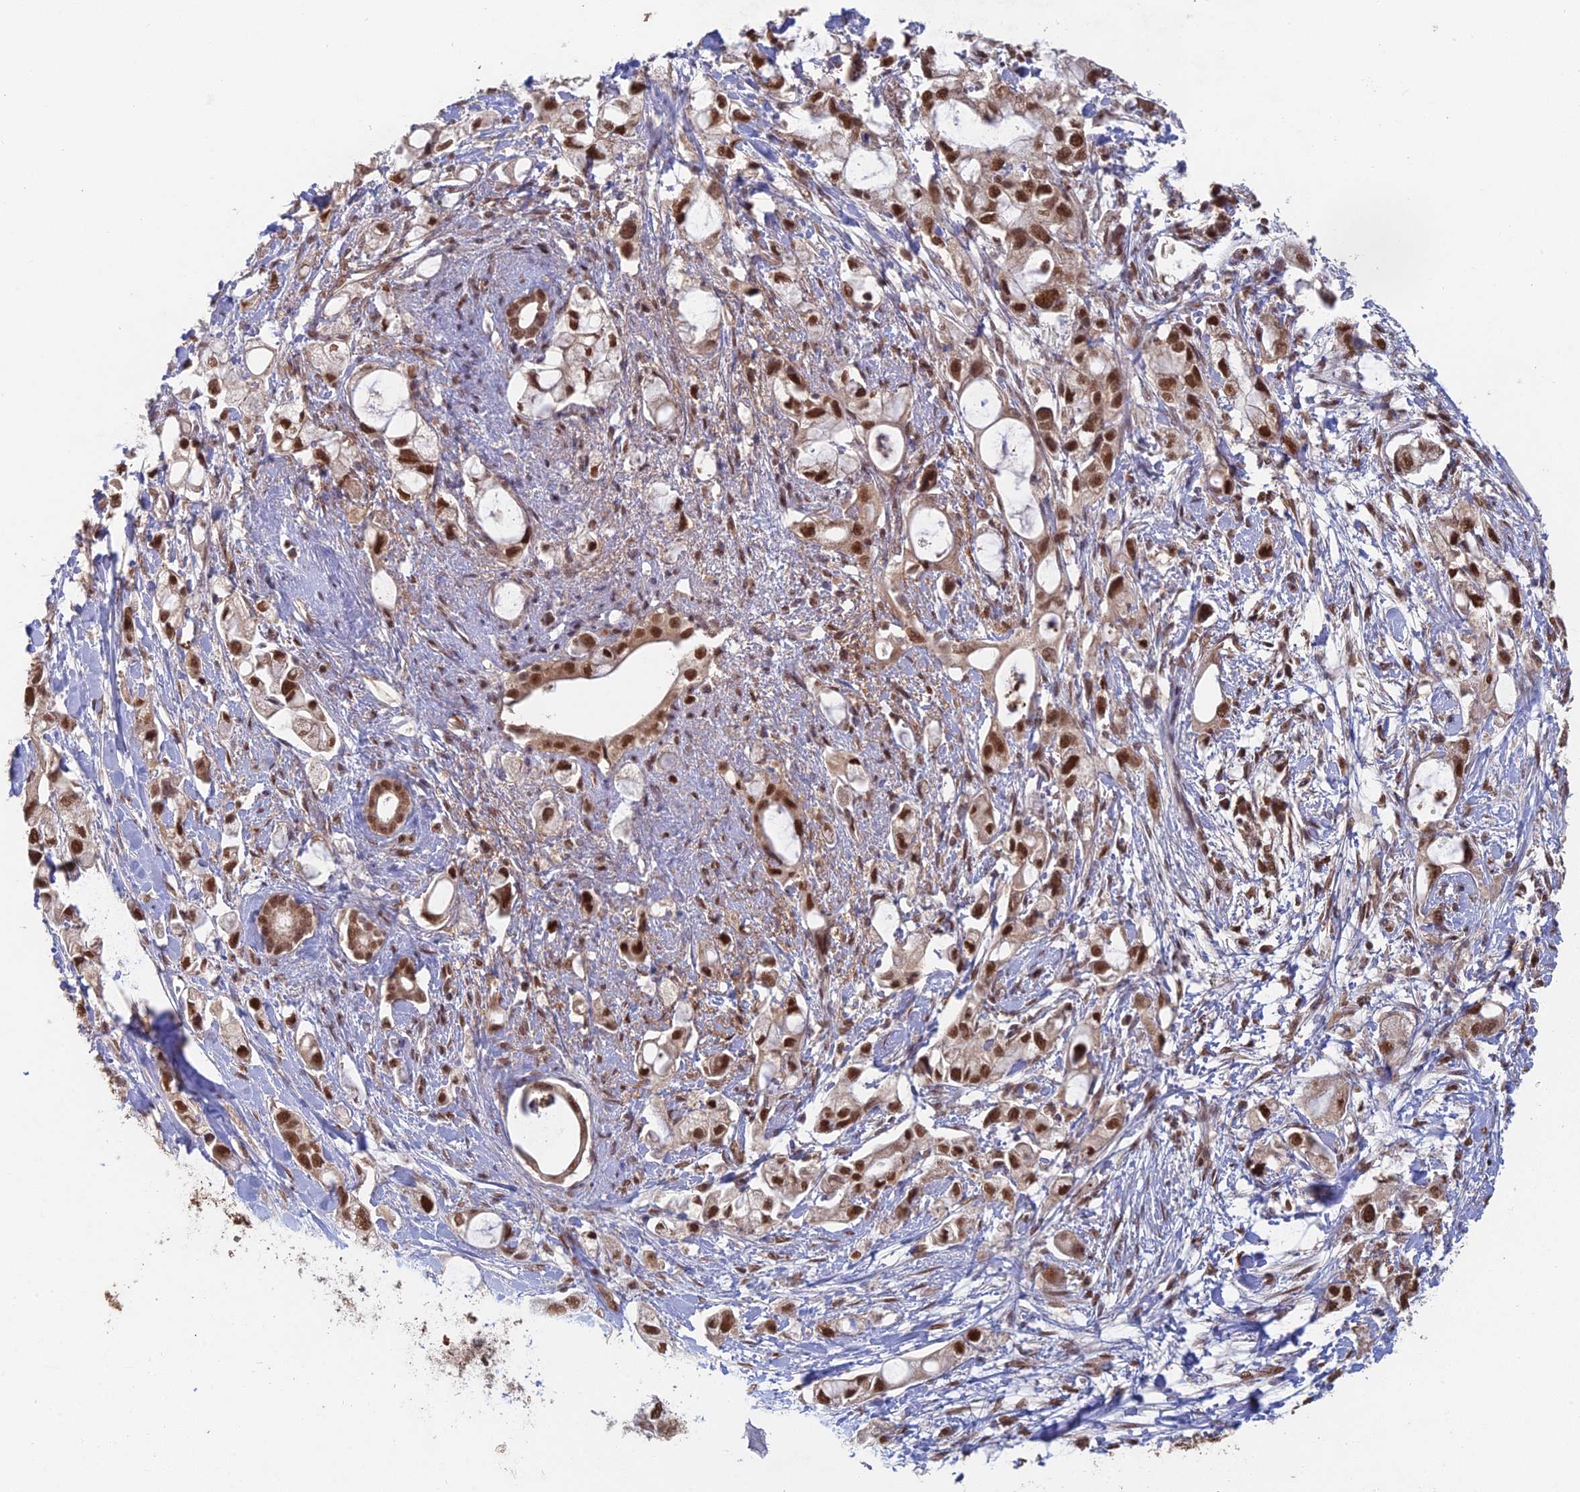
{"staining": {"intensity": "moderate", "quantity": ">75%", "location": "nuclear"}, "tissue": "pancreatic cancer", "cell_type": "Tumor cells", "image_type": "cancer", "snomed": [{"axis": "morphology", "description": "Adenocarcinoma, NOS"}, {"axis": "topography", "description": "Pancreas"}], "caption": "IHC micrograph of pancreatic cancer stained for a protein (brown), which reveals medium levels of moderate nuclear positivity in approximately >75% of tumor cells.", "gene": "RANBP3", "patient": {"sex": "female", "age": 56}}